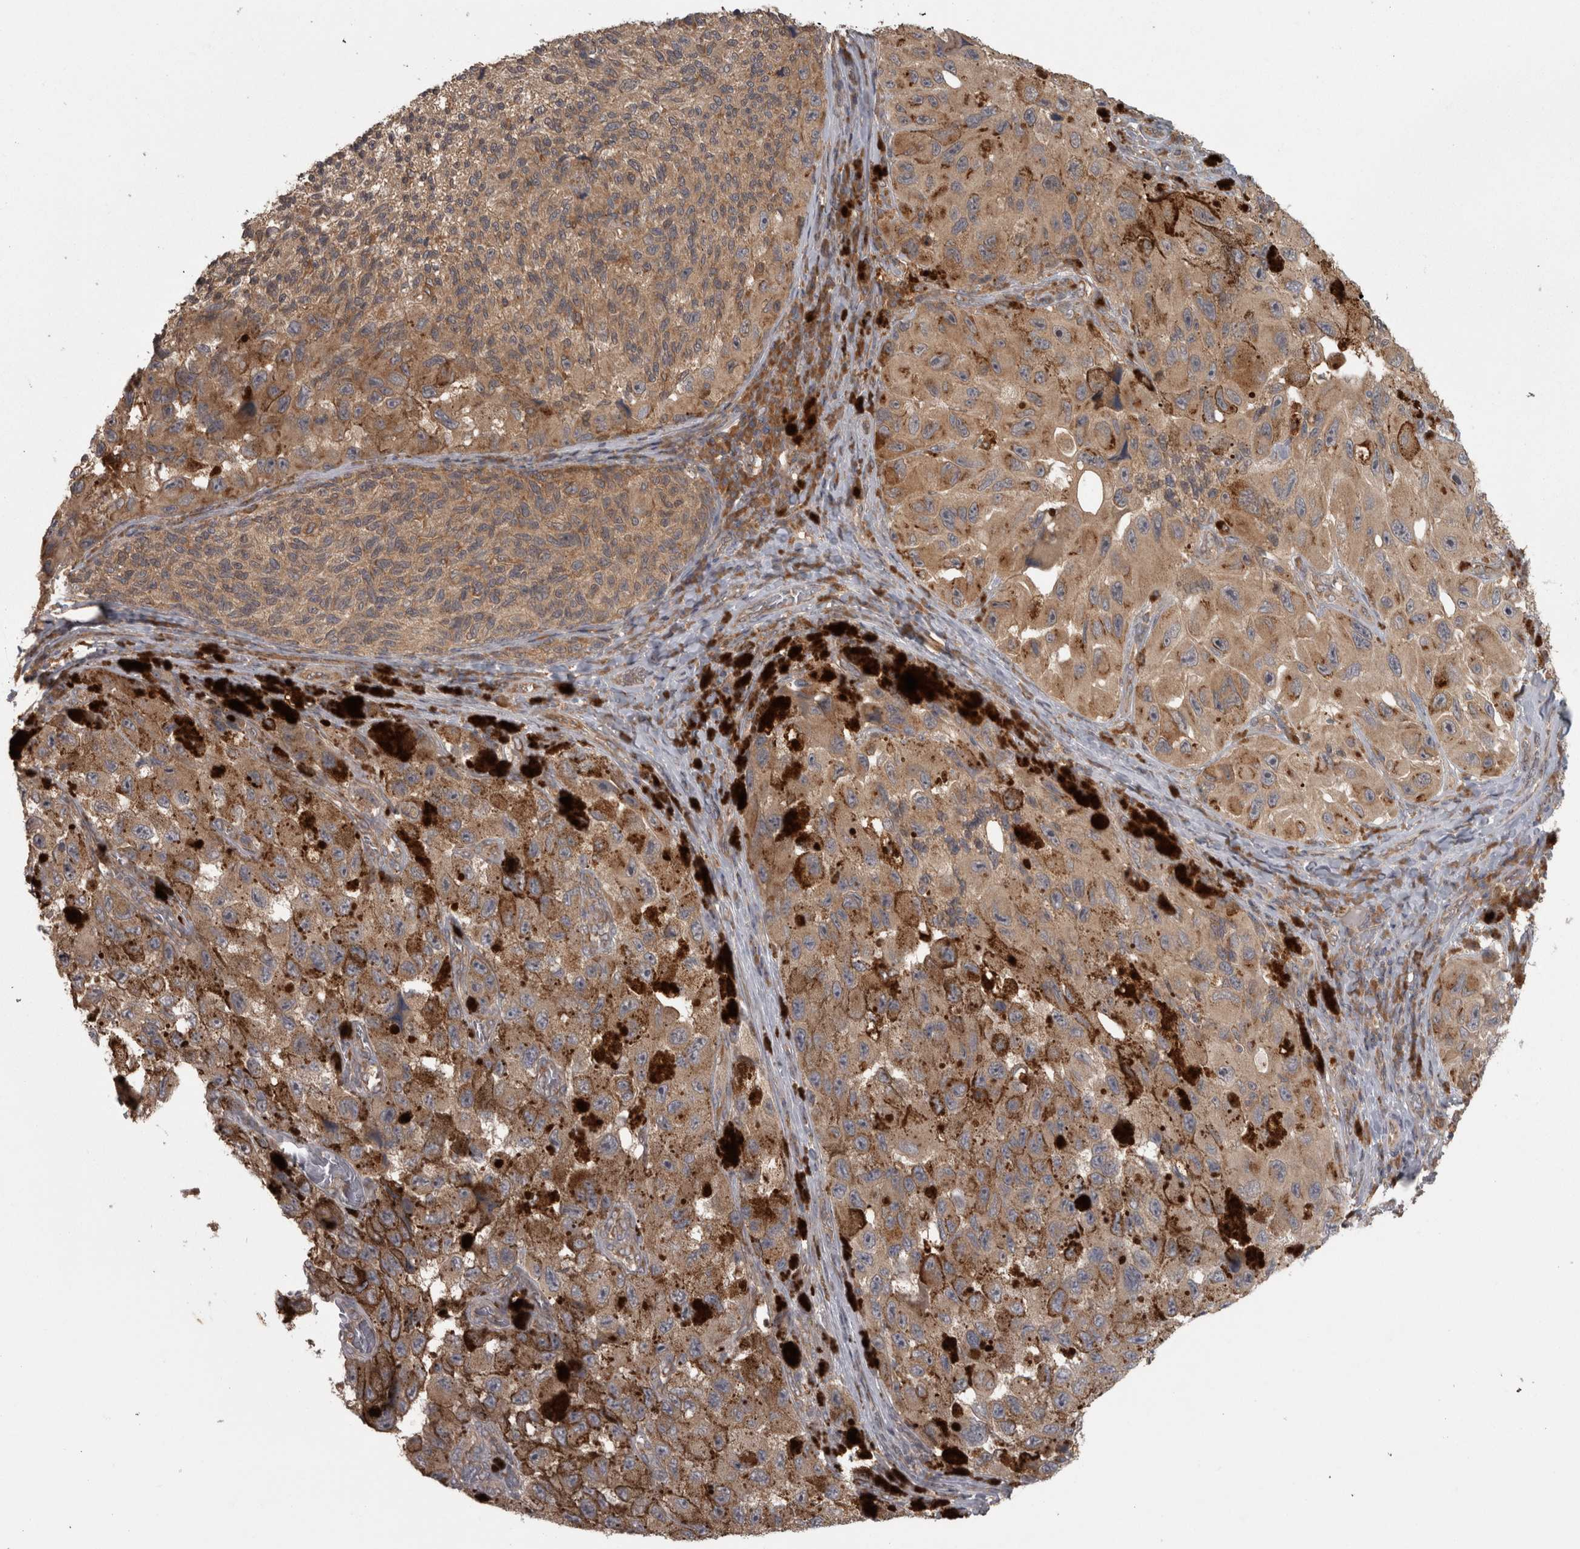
{"staining": {"intensity": "moderate", "quantity": ">75%", "location": "cytoplasmic/membranous"}, "tissue": "melanoma", "cell_type": "Tumor cells", "image_type": "cancer", "snomed": [{"axis": "morphology", "description": "Malignant melanoma, NOS"}, {"axis": "topography", "description": "Skin"}], "caption": "A brown stain labels moderate cytoplasmic/membranous staining of a protein in human melanoma tumor cells. The staining is performed using DAB (3,3'-diaminobenzidine) brown chromogen to label protein expression. The nuclei are counter-stained blue using hematoxylin.", "gene": "MICU3", "patient": {"sex": "female", "age": 73}}